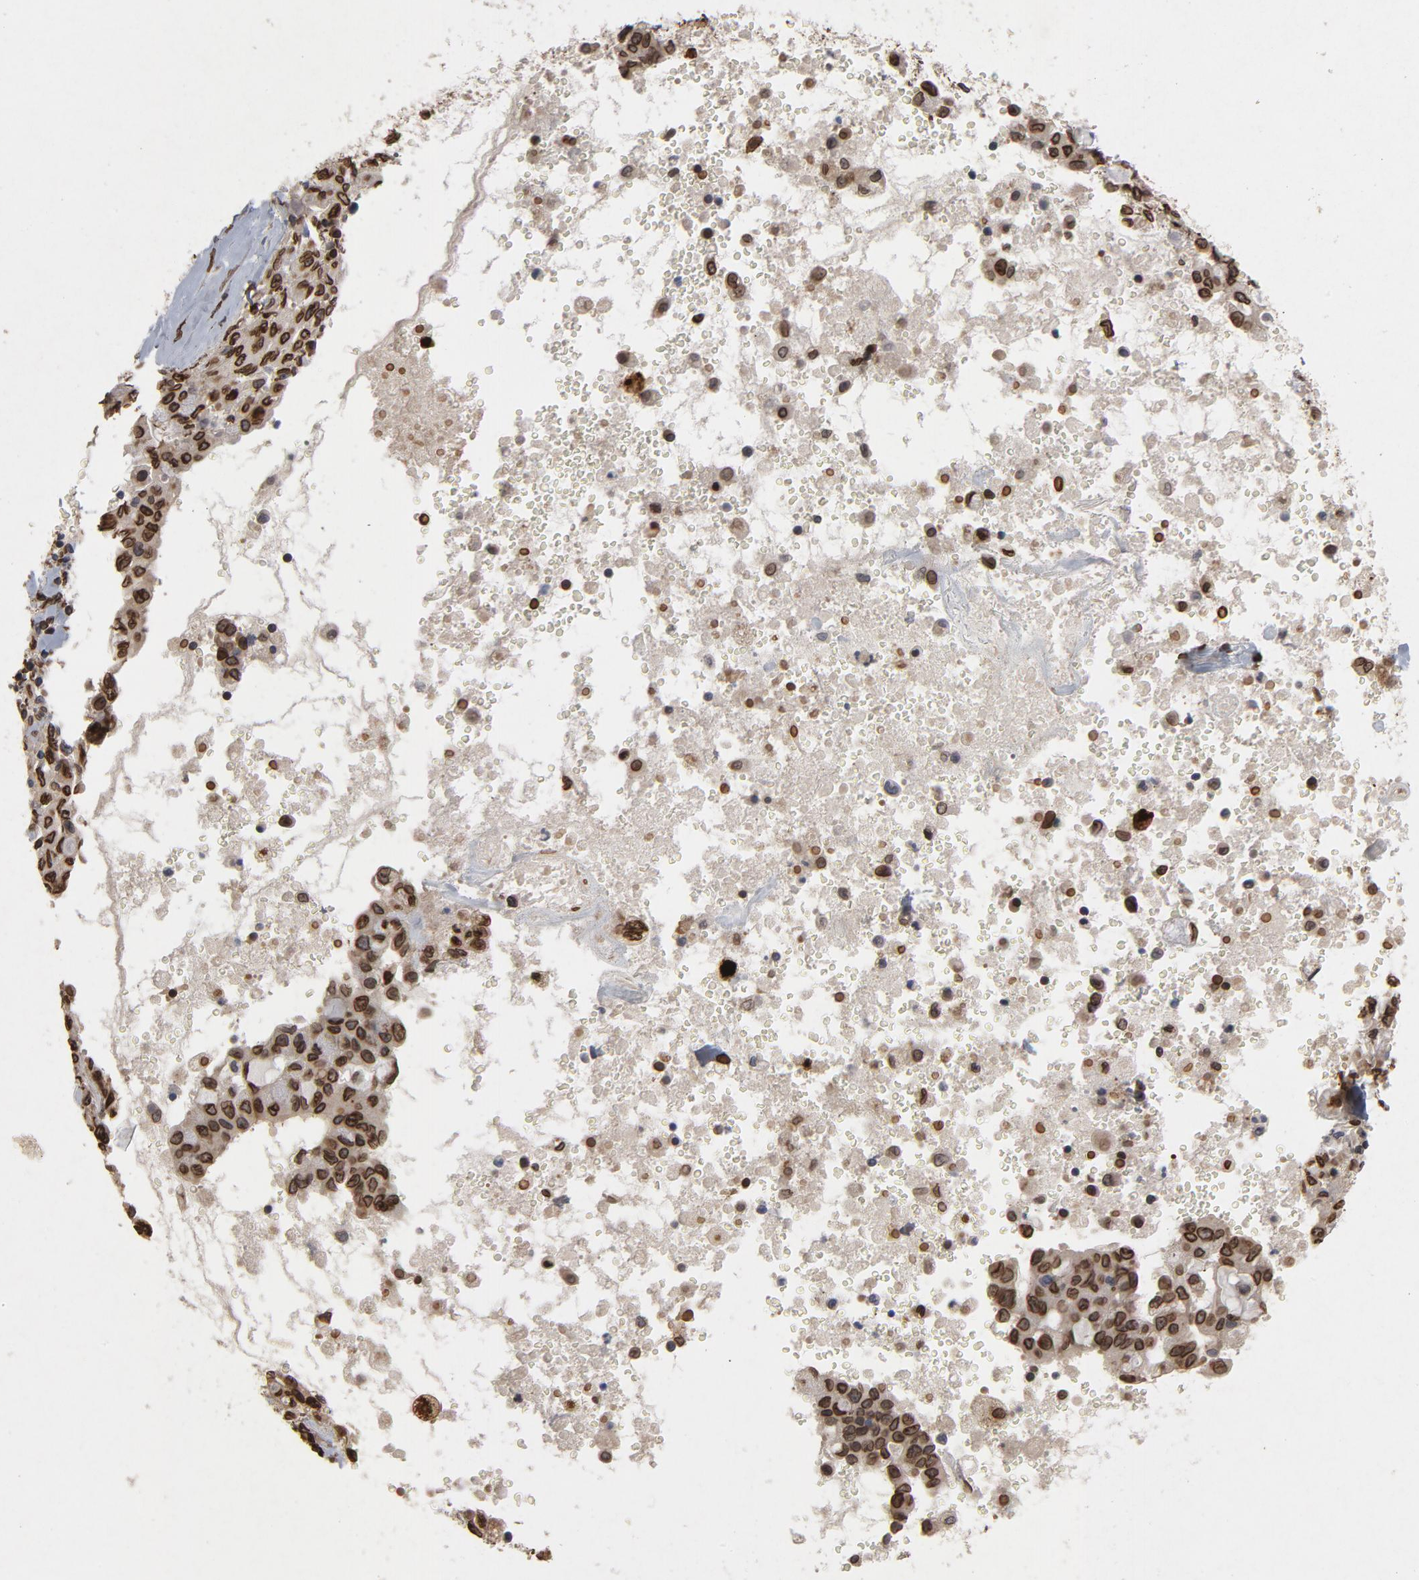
{"staining": {"intensity": "strong", "quantity": ">75%", "location": "cytoplasmic/membranous,nuclear"}, "tissue": "lung cancer", "cell_type": "Tumor cells", "image_type": "cancer", "snomed": [{"axis": "morphology", "description": "Adenocarcinoma, NOS"}, {"axis": "topography", "description": "Lung"}], "caption": "This is a micrograph of immunohistochemistry (IHC) staining of lung cancer (adenocarcinoma), which shows strong staining in the cytoplasmic/membranous and nuclear of tumor cells.", "gene": "LMNA", "patient": {"sex": "female", "age": 44}}